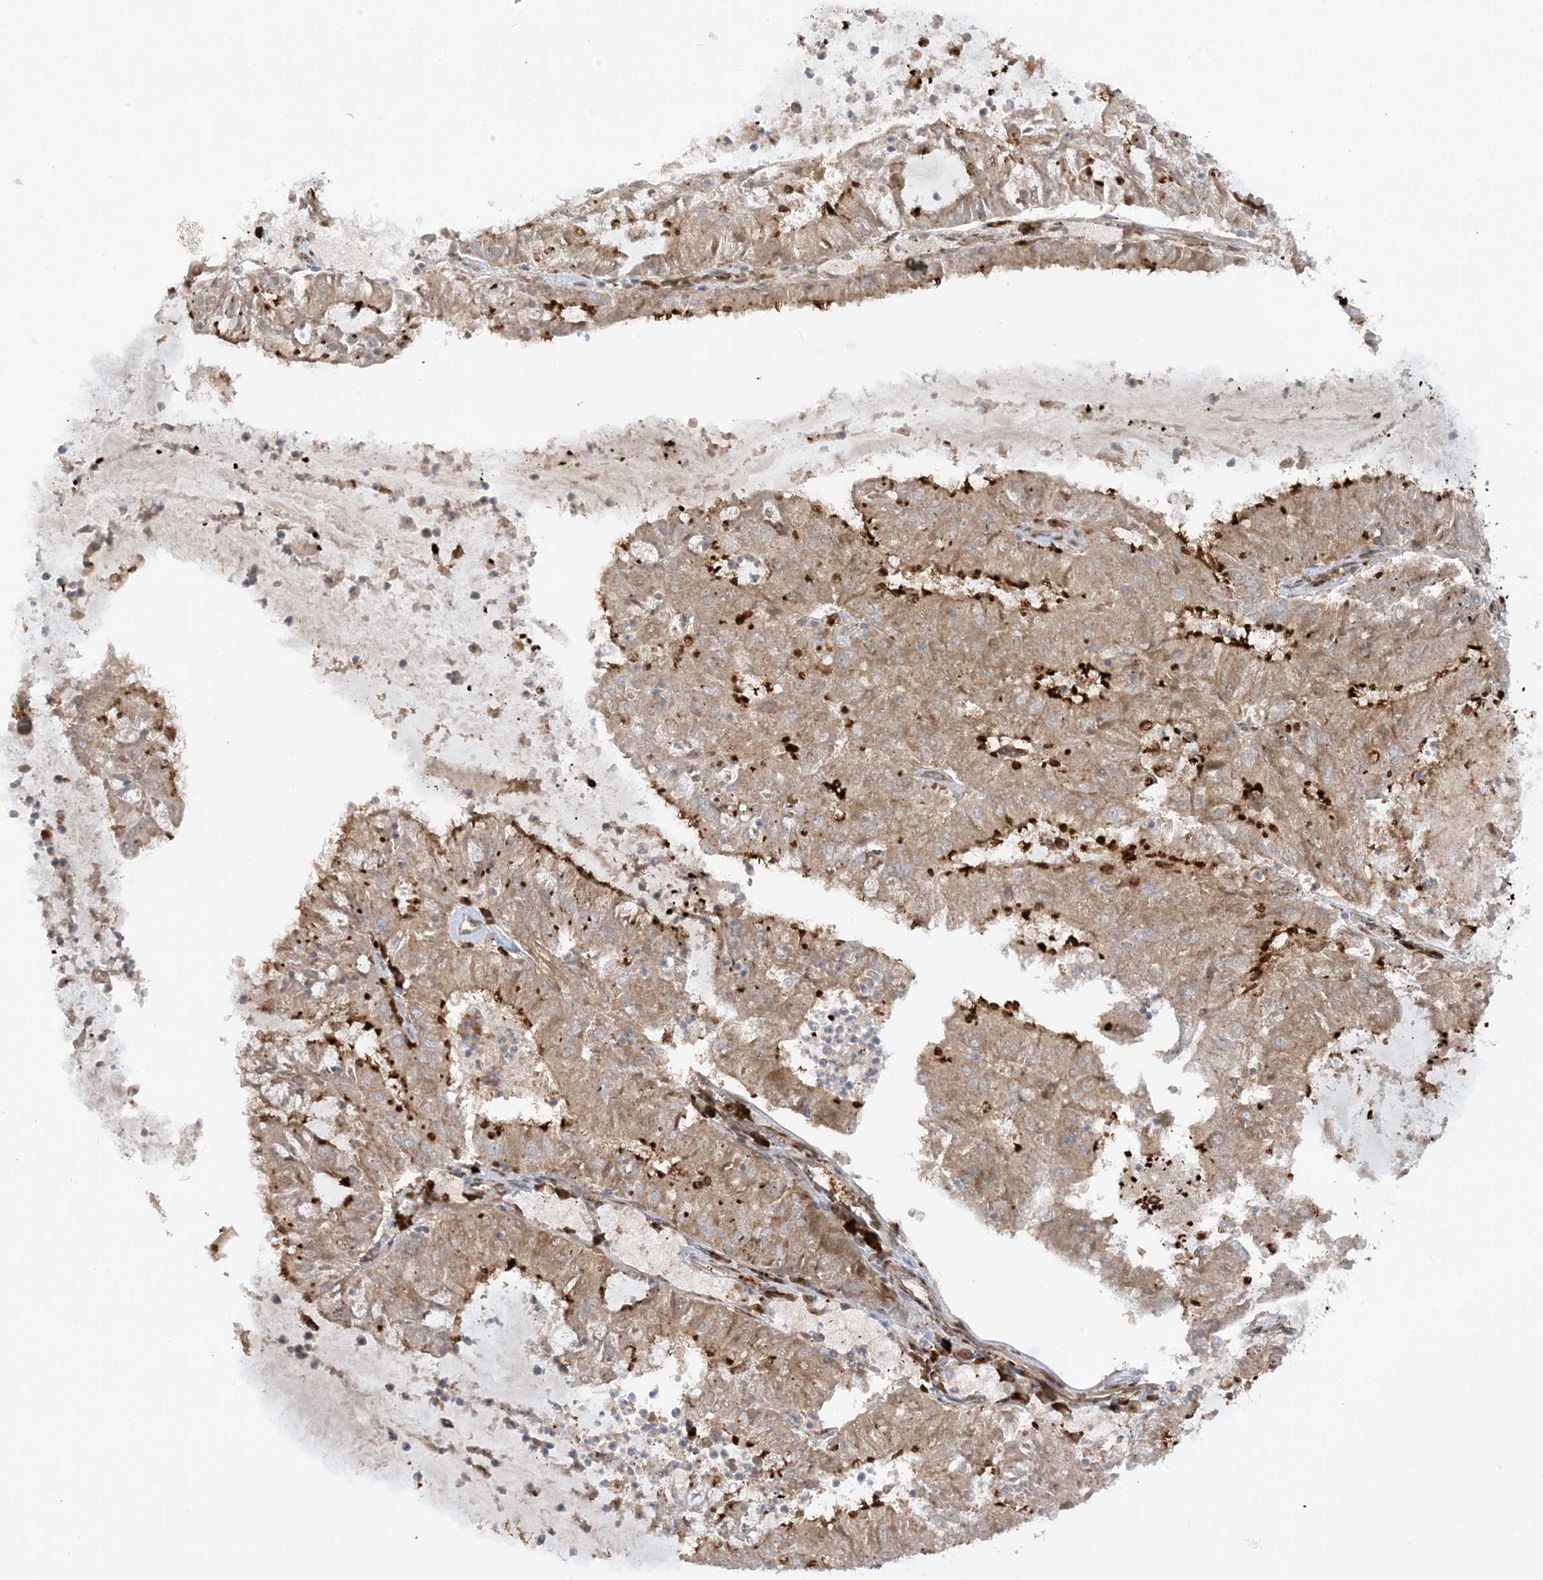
{"staining": {"intensity": "strong", "quantity": ">75%", "location": "cytoplasmic/membranous"}, "tissue": "endometrial cancer", "cell_type": "Tumor cells", "image_type": "cancer", "snomed": [{"axis": "morphology", "description": "Adenocarcinoma, NOS"}, {"axis": "topography", "description": "Endometrium"}], "caption": "The micrograph displays staining of endometrial cancer (adenocarcinoma), revealing strong cytoplasmic/membranous protein expression (brown color) within tumor cells. The staining was performed using DAB to visualize the protein expression in brown, while the nuclei were stained in blue with hematoxylin (Magnification: 20x).", "gene": "RPP40", "patient": {"sex": "female", "age": 57}}